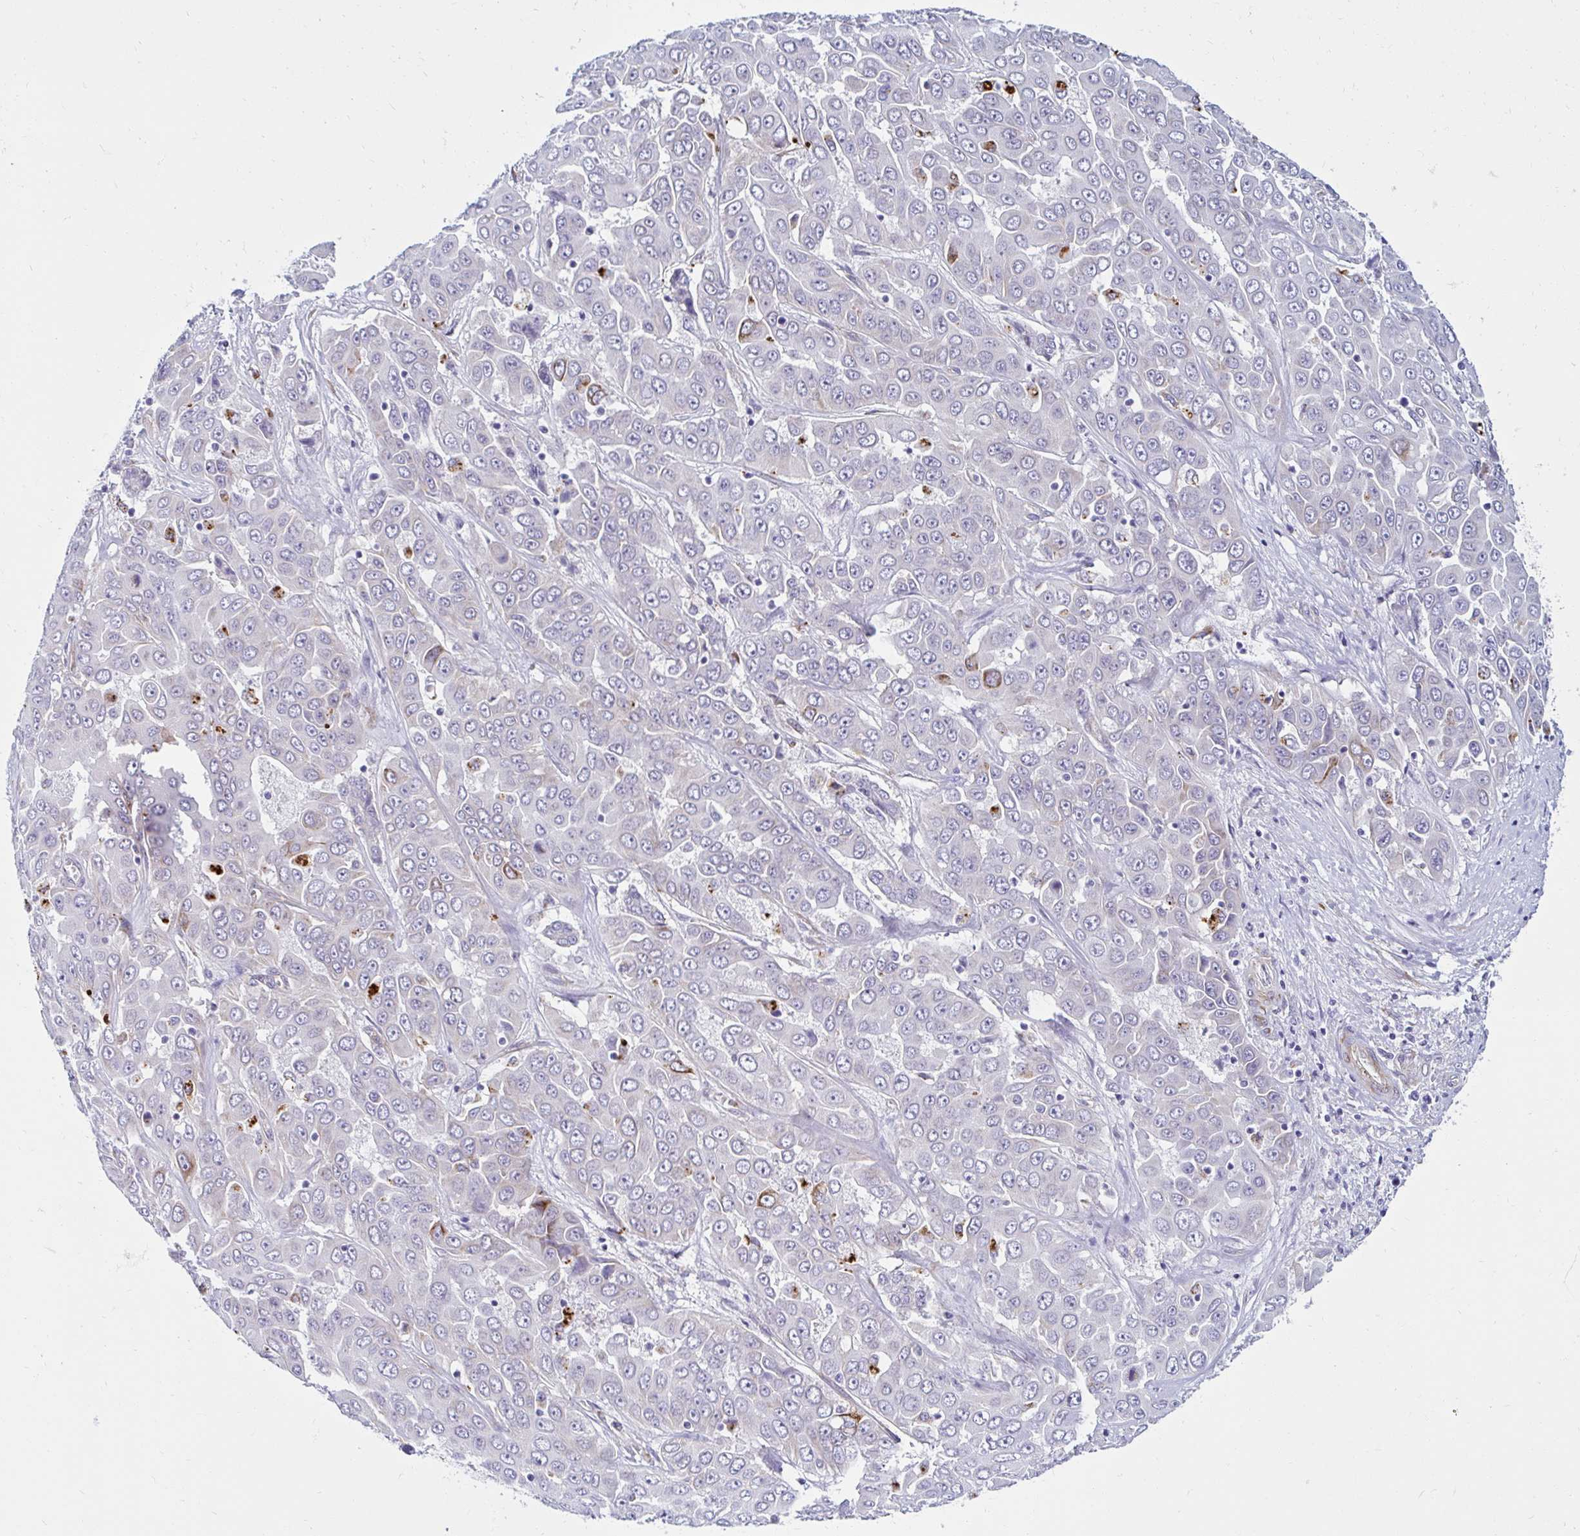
{"staining": {"intensity": "negative", "quantity": "none", "location": "none"}, "tissue": "renal cancer", "cell_type": "Tumor cells", "image_type": "cancer", "snomed": [{"axis": "morphology", "description": "Adenocarcinoma, NOS"}, {"axis": "topography", "description": "Kidney"}], "caption": "Immunohistochemistry histopathology image of human renal cancer (adenocarcinoma) stained for a protein (brown), which shows no staining in tumor cells.", "gene": "ANKRD62", "patient": {"sex": "female", "age": 64}}